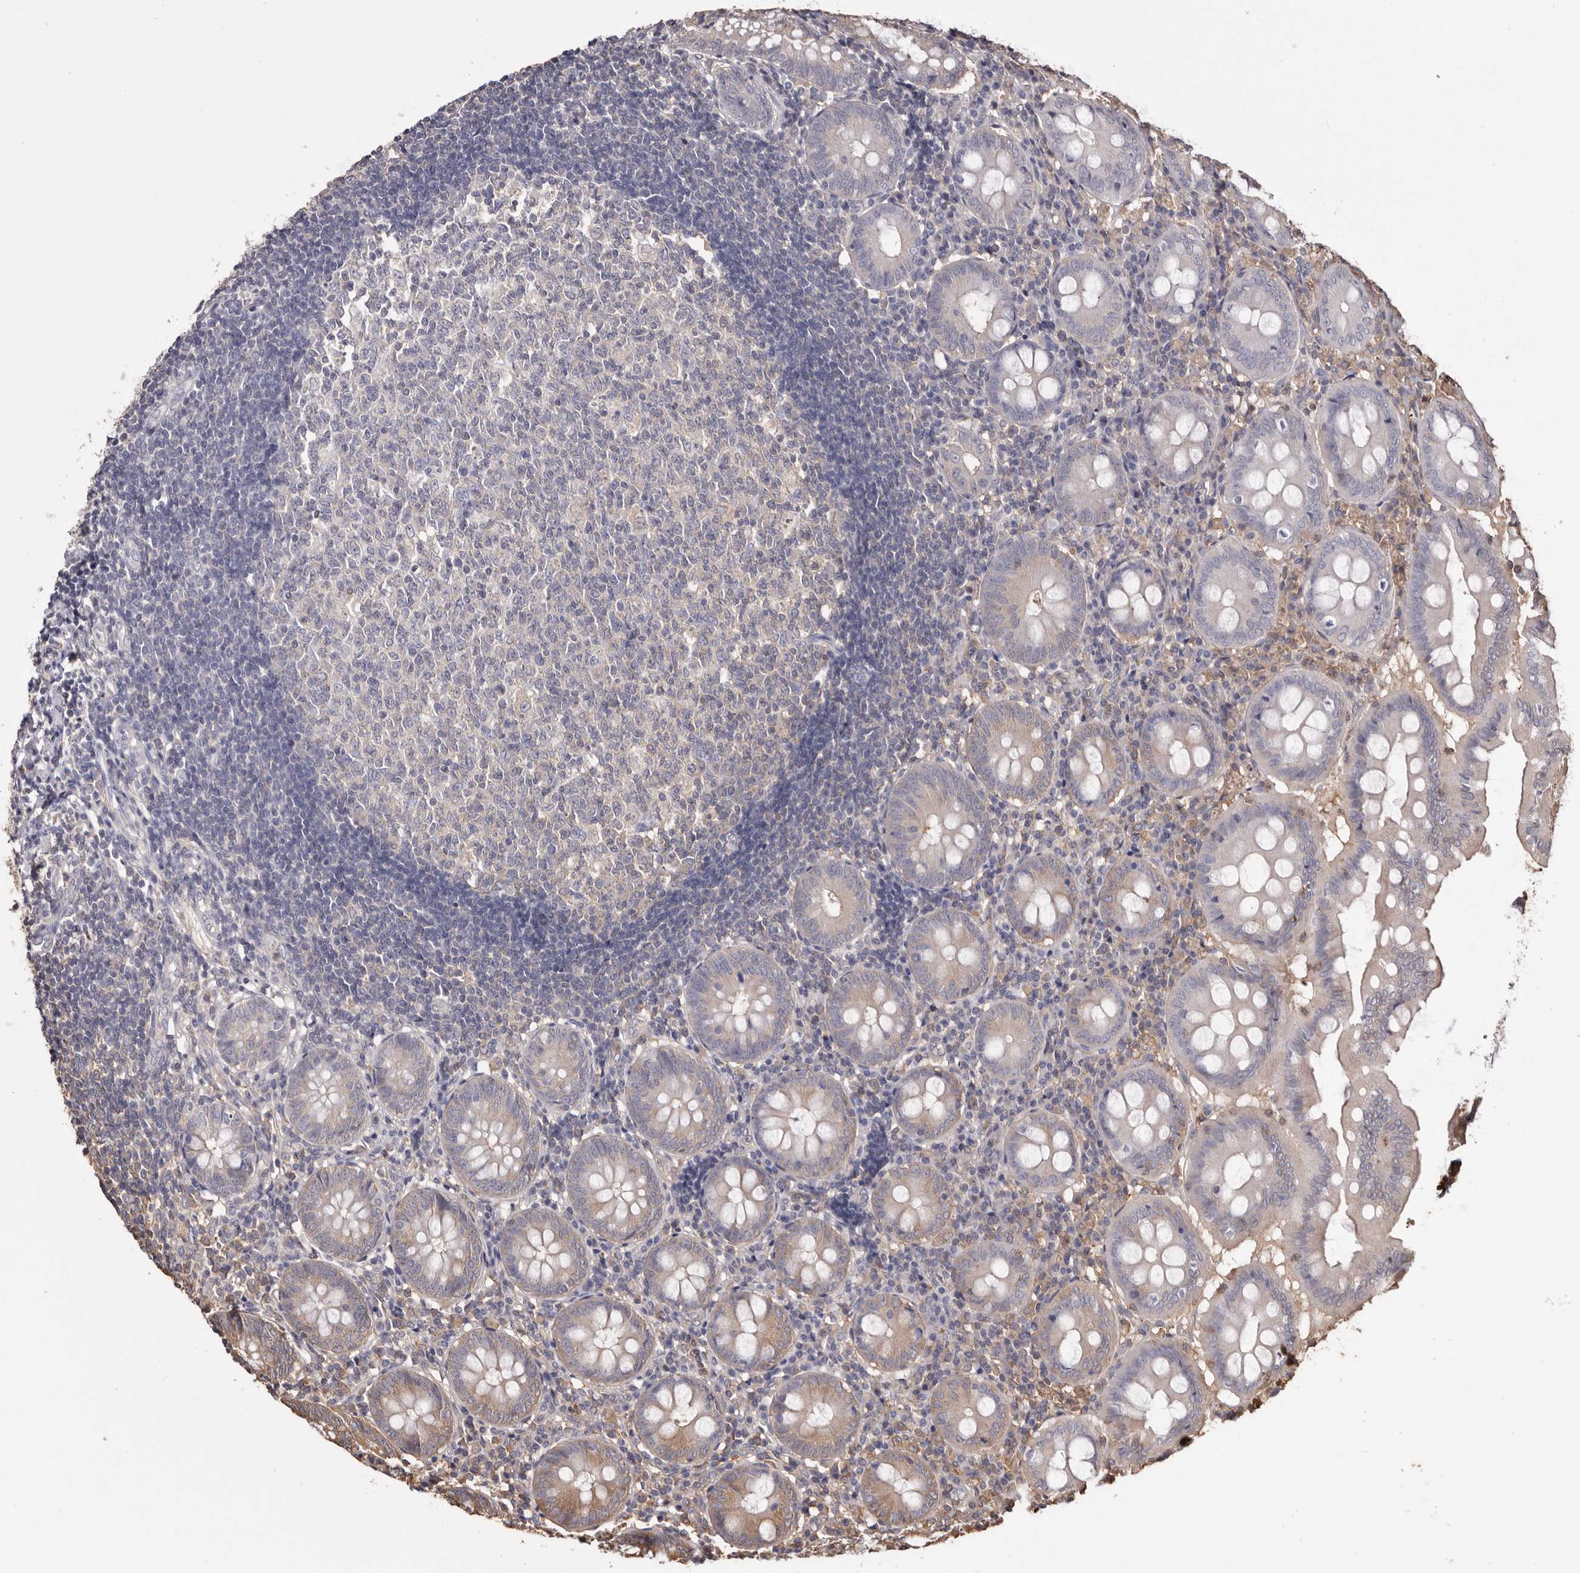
{"staining": {"intensity": "weak", "quantity": "25%-75%", "location": "cytoplasmic/membranous"}, "tissue": "appendix", "cell_type": "Glandular cells", "image_type": "normal", "snomed": [{"axis": "morphology", "description": "Normal tissue, NOS"}, {"axis": "topography", "description": "Appendix"}], "caption": "Brown immunohistochemical staining in unremarkable human appendix displays weak cytoplasmic/membranous expression in approximately 25%-75% of glandular cells.", "gene": "PKM", "patient": {"sex": "female", "age": 54}}